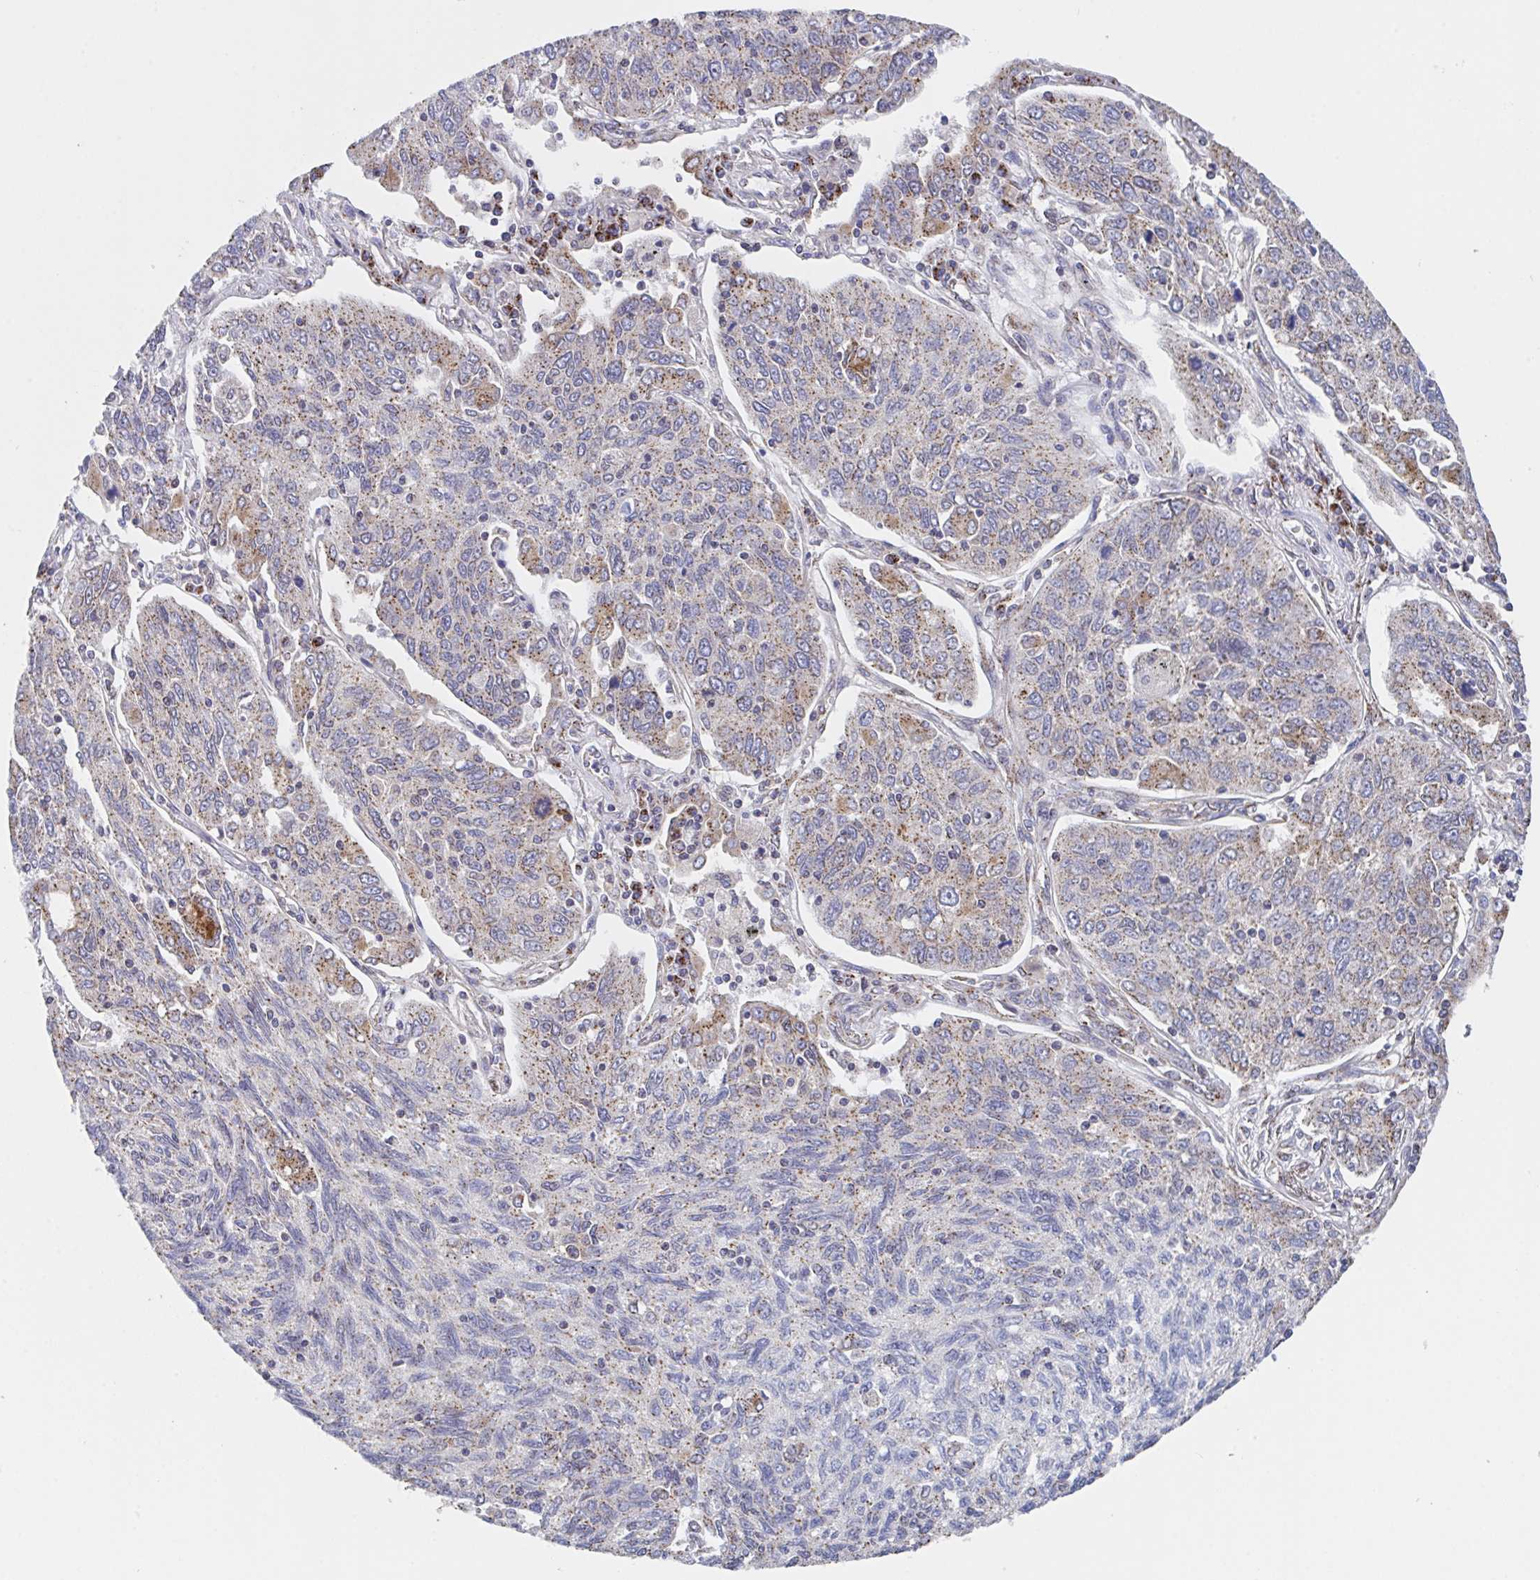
{"staining": {"intensity": "moderate", "quantity": "25%-75%", "location": "cytoplasmic/membranous"}, "tissue": "lung cancer", "cell_type": "Tumor cells", "image_type": "cancer", "snomed": [{"axis": "morphology", "description": "Squamous cell carcinoma, NOS"}, {"axis": "topography", "description": "Lung"}], "caption": "DAB immunohistochemical staining of lung squamous cell carcinoma demonstrates moderate cytoplasmic/membranous protein positivity in approximately 25%-75% of tumor cells. The staining was performed using DAB, with brown indicating positive protein expression. Nuclei are stained blue with hematoxylin.", "gene": "PROSER3", "patient": {"sex": "female", "age": 66}}